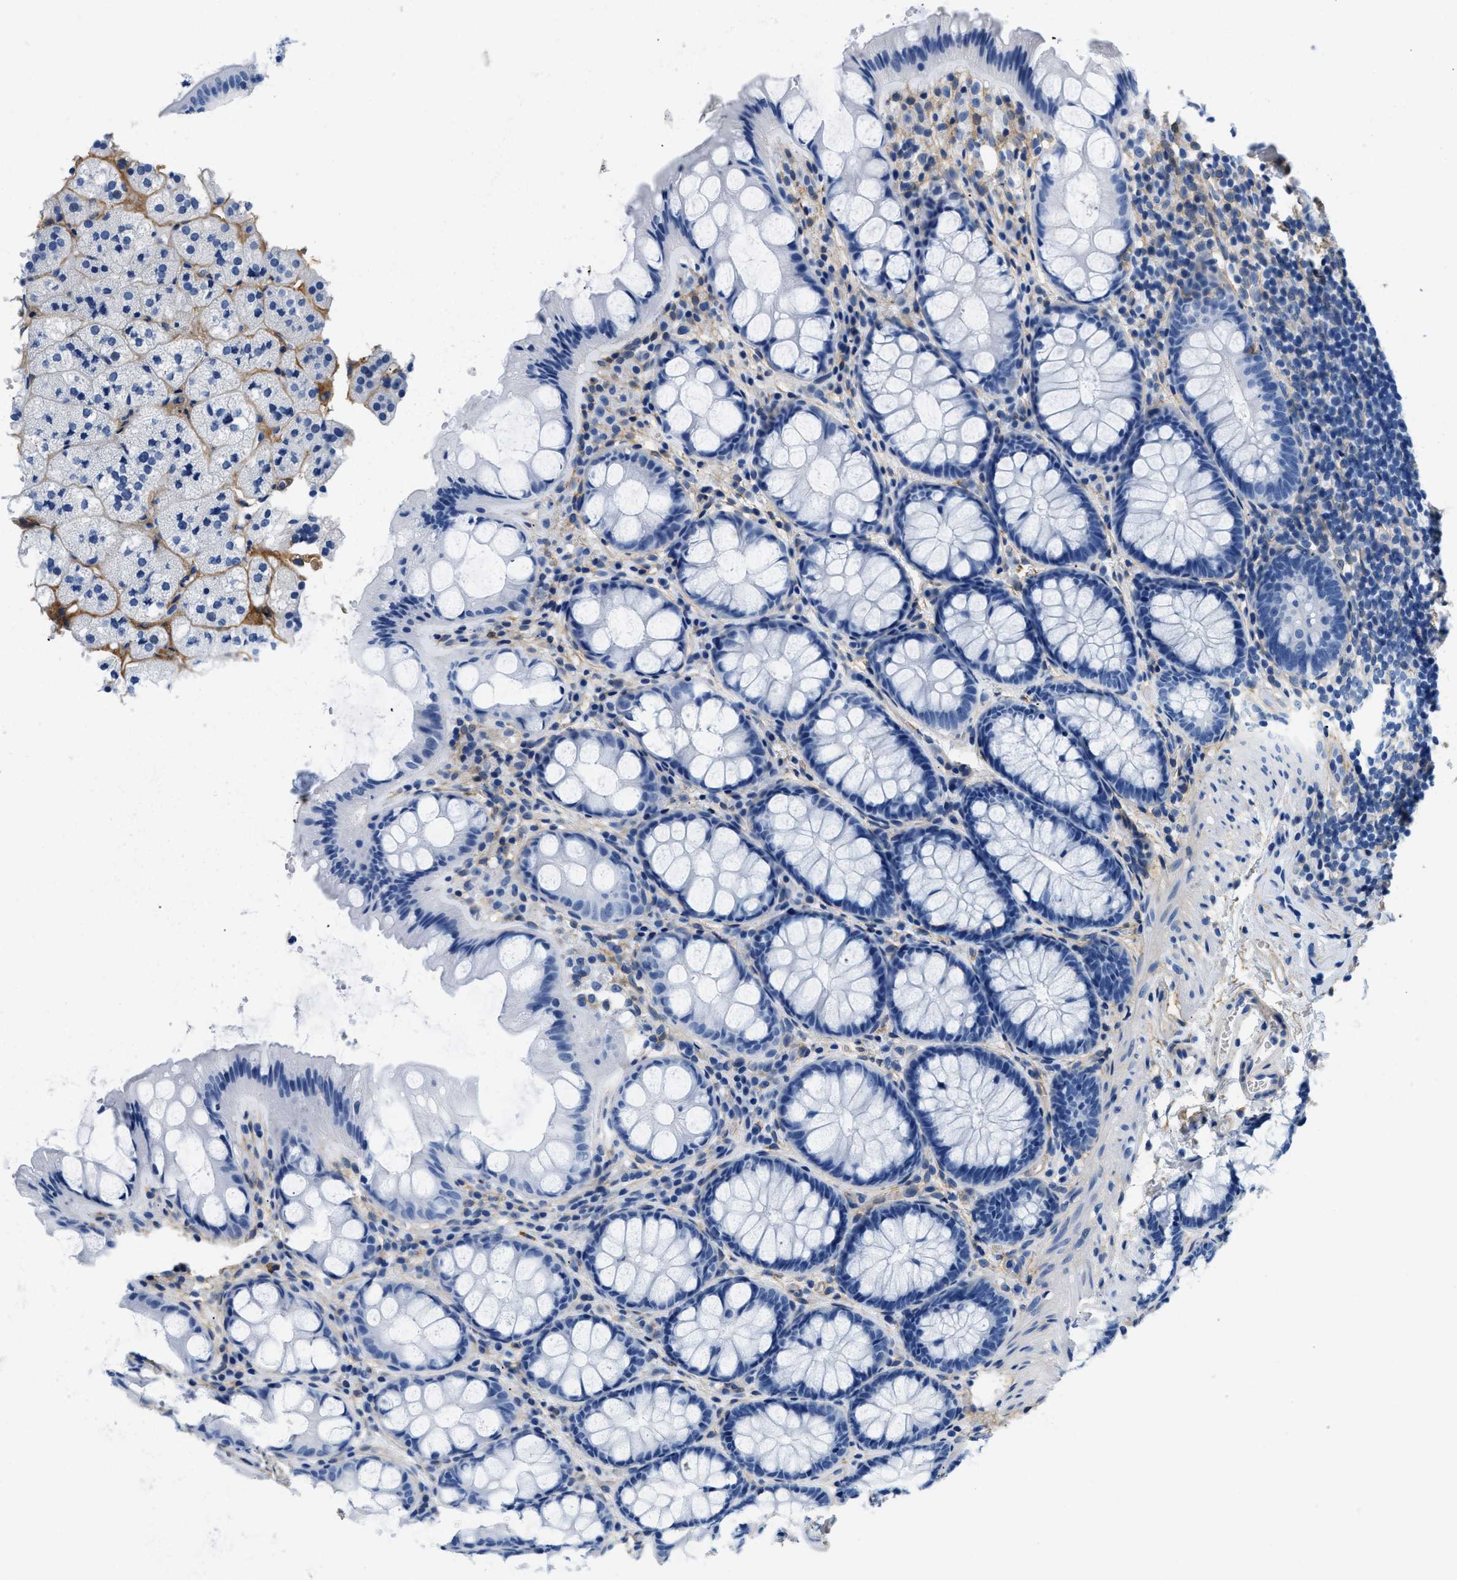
{"staining": {"intensity": "negative", "quantity": "none", "location": "none"}, "tissue": "colon", "cell_type": "Endothelial cells", "image_type": "normal", "snomed": [{"axis": "morphology", "description": "Normal tissue, NOS"}, {"axis": "topography", "description": "Colon"}], "caption": "Immunohistochemical staining of normal human colon demonstrates no significant expression in endothelial cells.", "gene": "PDGFRB", "patient": {"sex": "male", "age": 47}}